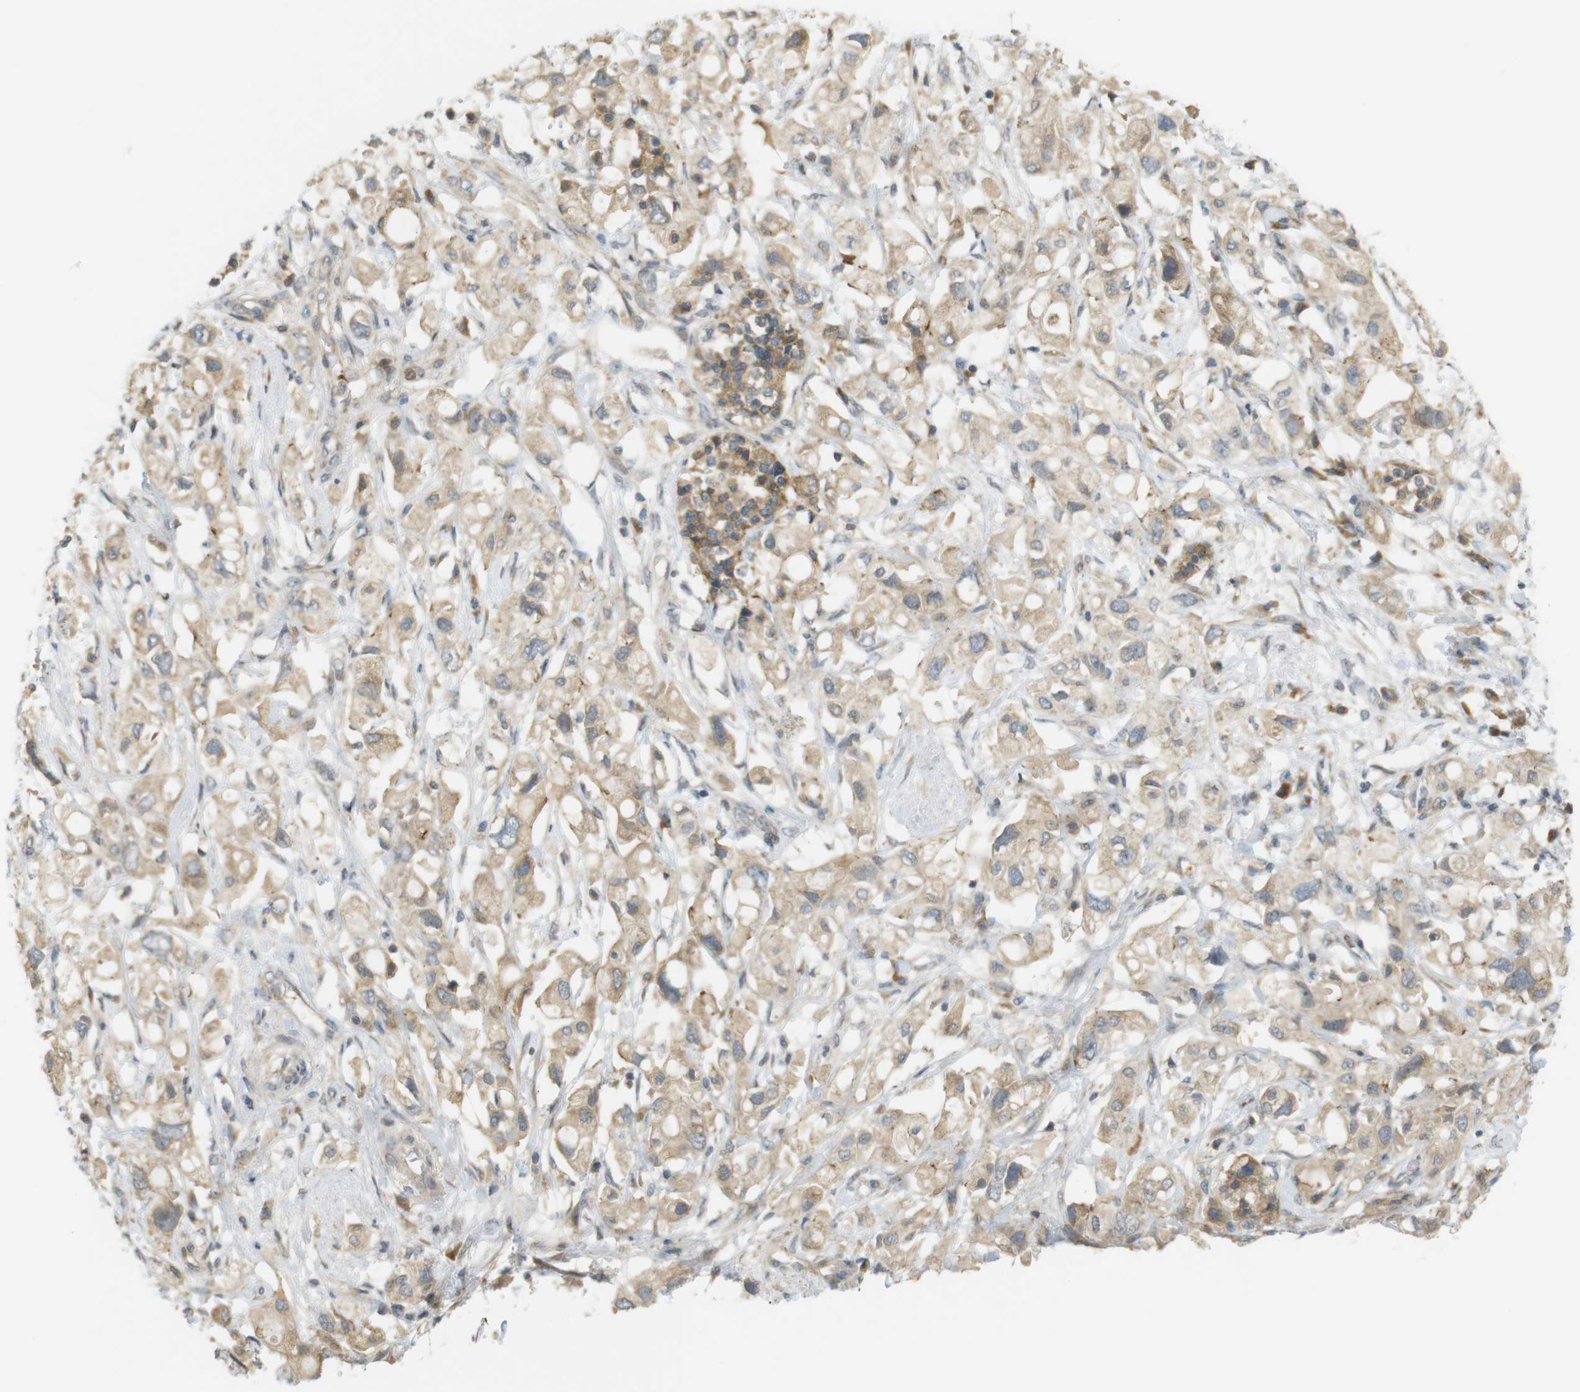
{"staining": {"intensity": "weak", "quantity": ">75%", "location": "cytoplasmic/membranous"}, "tissue": "pancreatic cancer", "cell_type": "Tumor cells", "image_type": "cancer", "snomed": [{"axis": "morphology", "description": "Adenocarcinoma, NOS"}, {"axis": "topography", "description": "Pancreas"}], "caption": "A low amount of weak cytoplasmic/membranous expression is identified in about >75% of tumor cells in pancreatic cancer tissue. Using DAB (3,3'-diaminobenzidine) (brown) and hematoxylin (blue) stains, captured at high magnification using brightfield microscopy.", "gene": "CLRN3", "patient": {"sex": "female", "age": 56}}